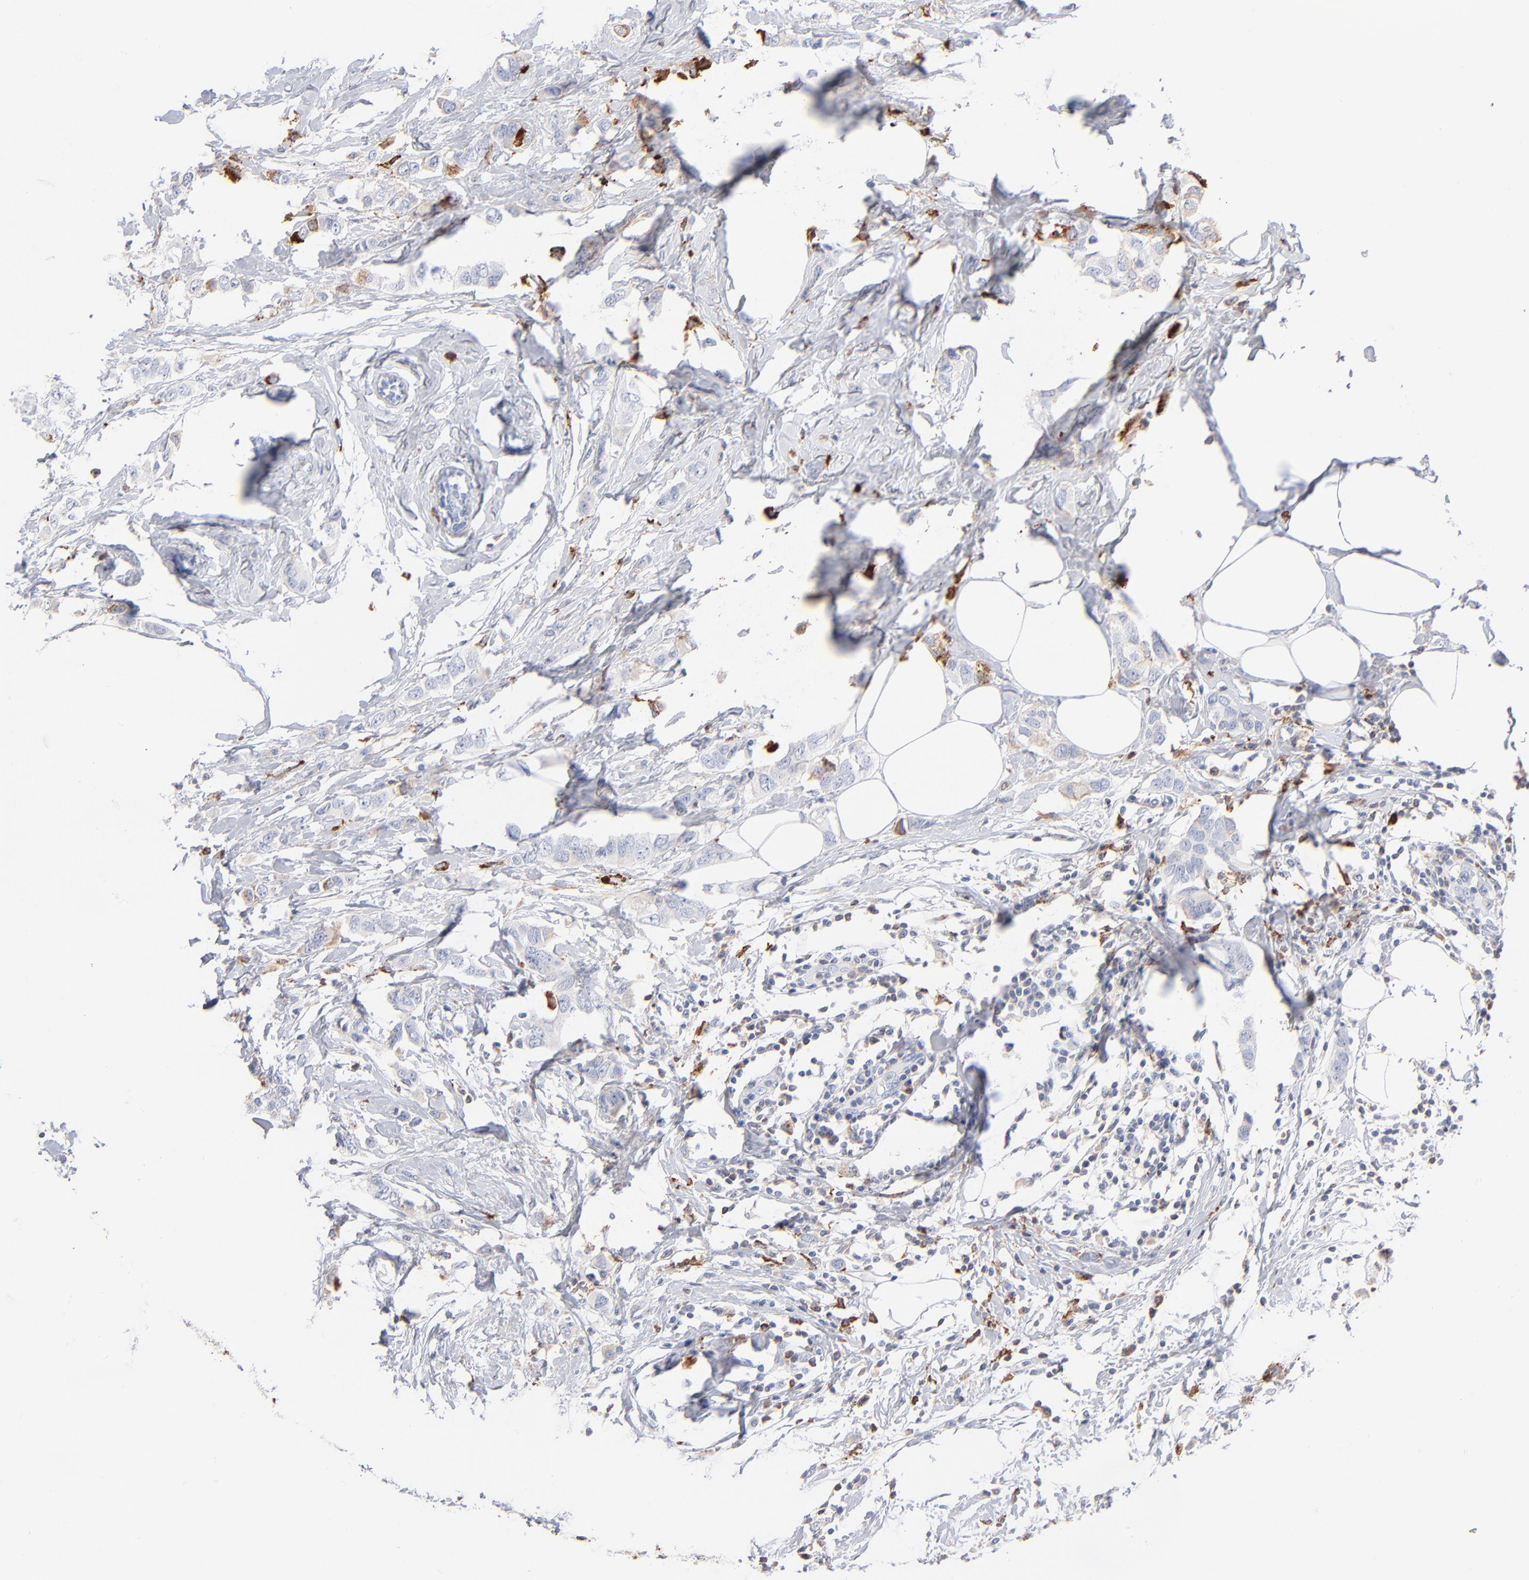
{"staining": {"intensity": "negative", "quantity": "none", "location": "none"}, "tissue": "breast cancer", "cell_type": "Tumor cells", "image_type": "cancer", "snomed": [{"axis": "morphology", "description": "Normal tissue, NOS"}, {"axis": "morphology", "description": "Duct carcinoma"}, {"axis": "topography", "description": "Breast"}], "caption": "IHC image of neoplastic tissue: human breast invasive ductal carcinoma stained with DAB (3,3'-diaminobenzidine) reveals no significant protein positivity in tumor cells.", "gene": "APOH", "patient": {"sex": "female", "age": 50}}